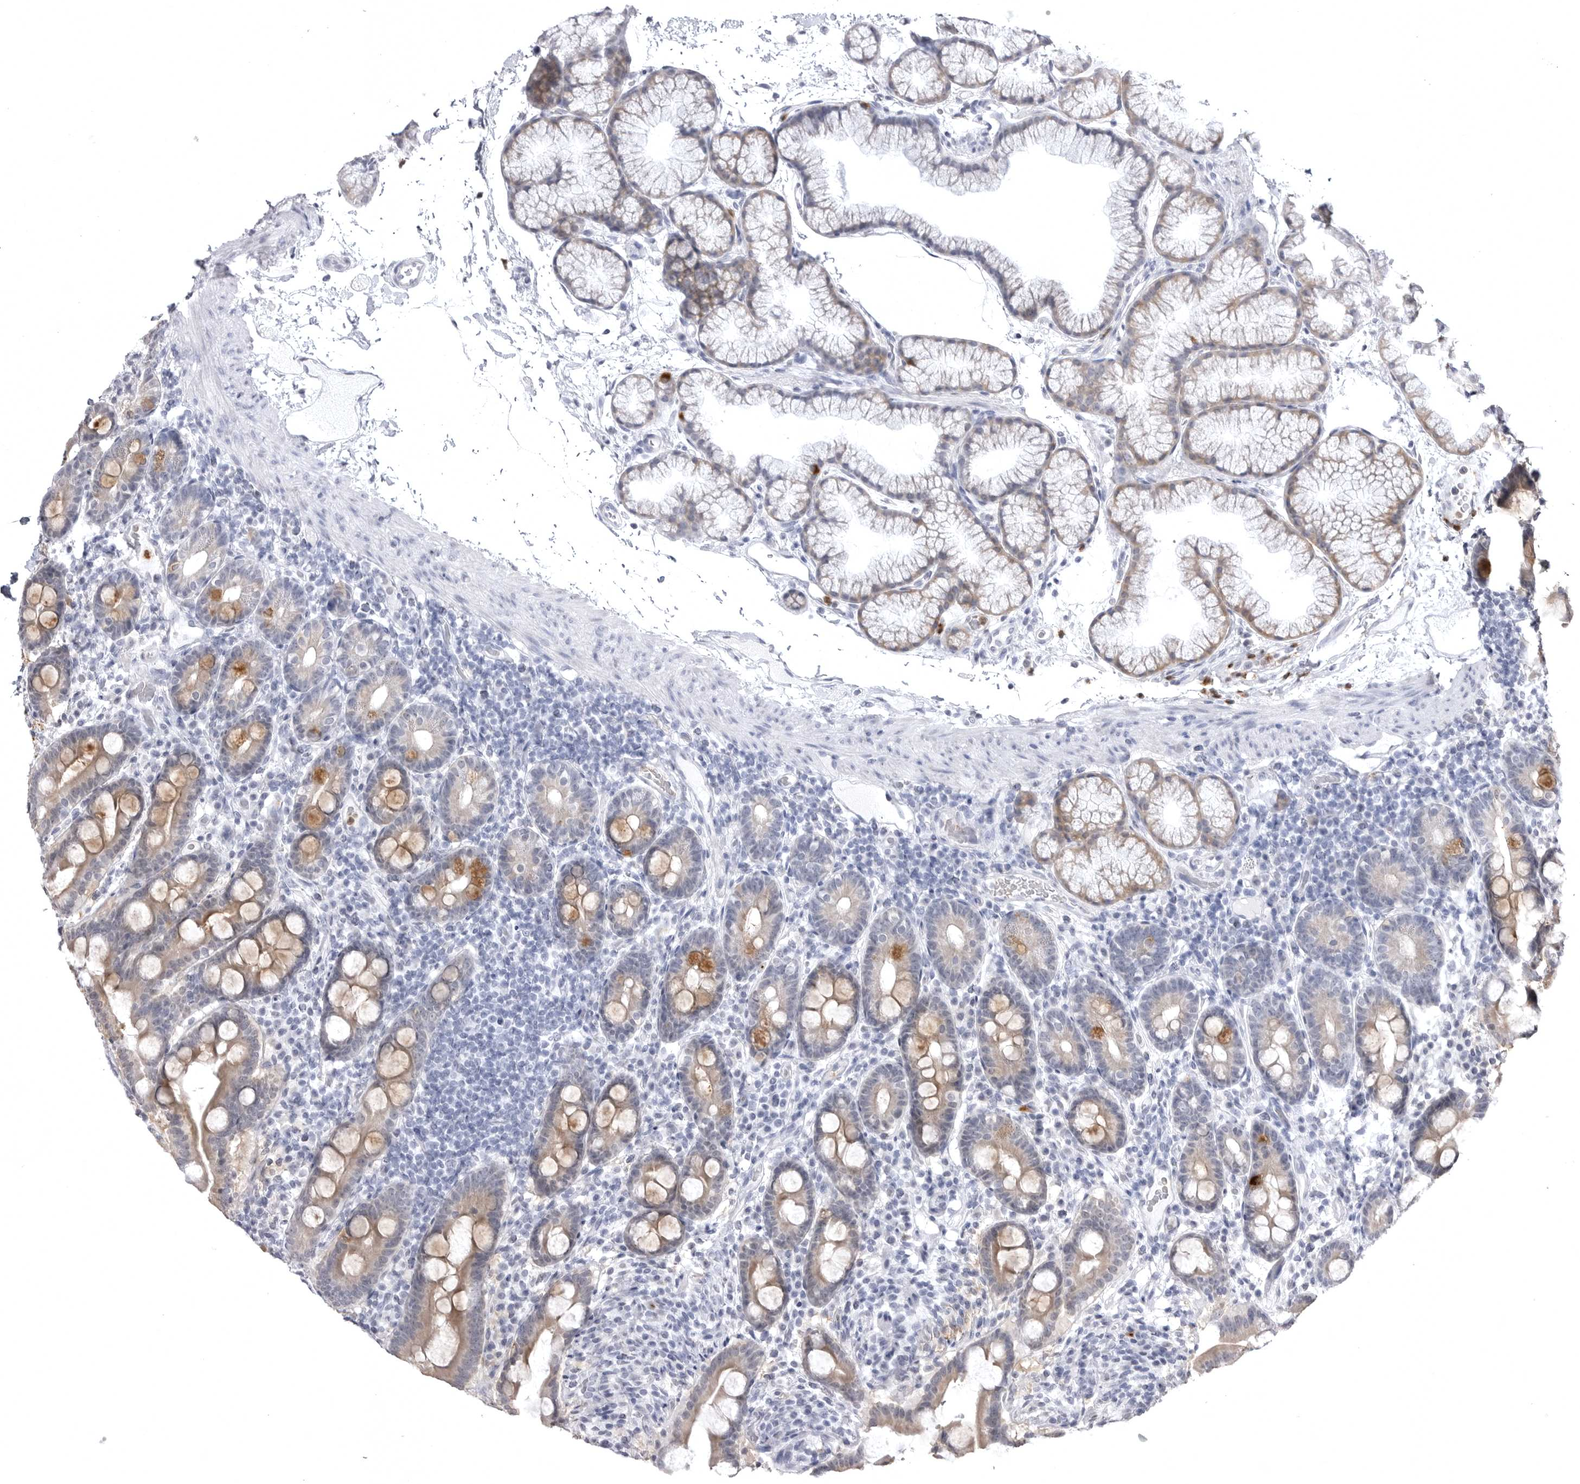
{"staining": {"intensity": "moderate", "quantity": ">75%", "location": "cytoplasmic/membranous"}, "tissue": "duodenum", "cell_type": "Glandular cells", "image_type": "normal", "snomed": [{"axis": "morphology", "description": "Normal tissue, NOS"}, {"axis": "topography", "description": "Duodenum"}], "caption": "Moderate cytoplasmic/membranous positivity for a protein is appreciated in about >75% of glandular cells of benign duodenum using immunohistochemistry.", "gene": "STAP2", "patient": {"sex": "male", "age": 54}}